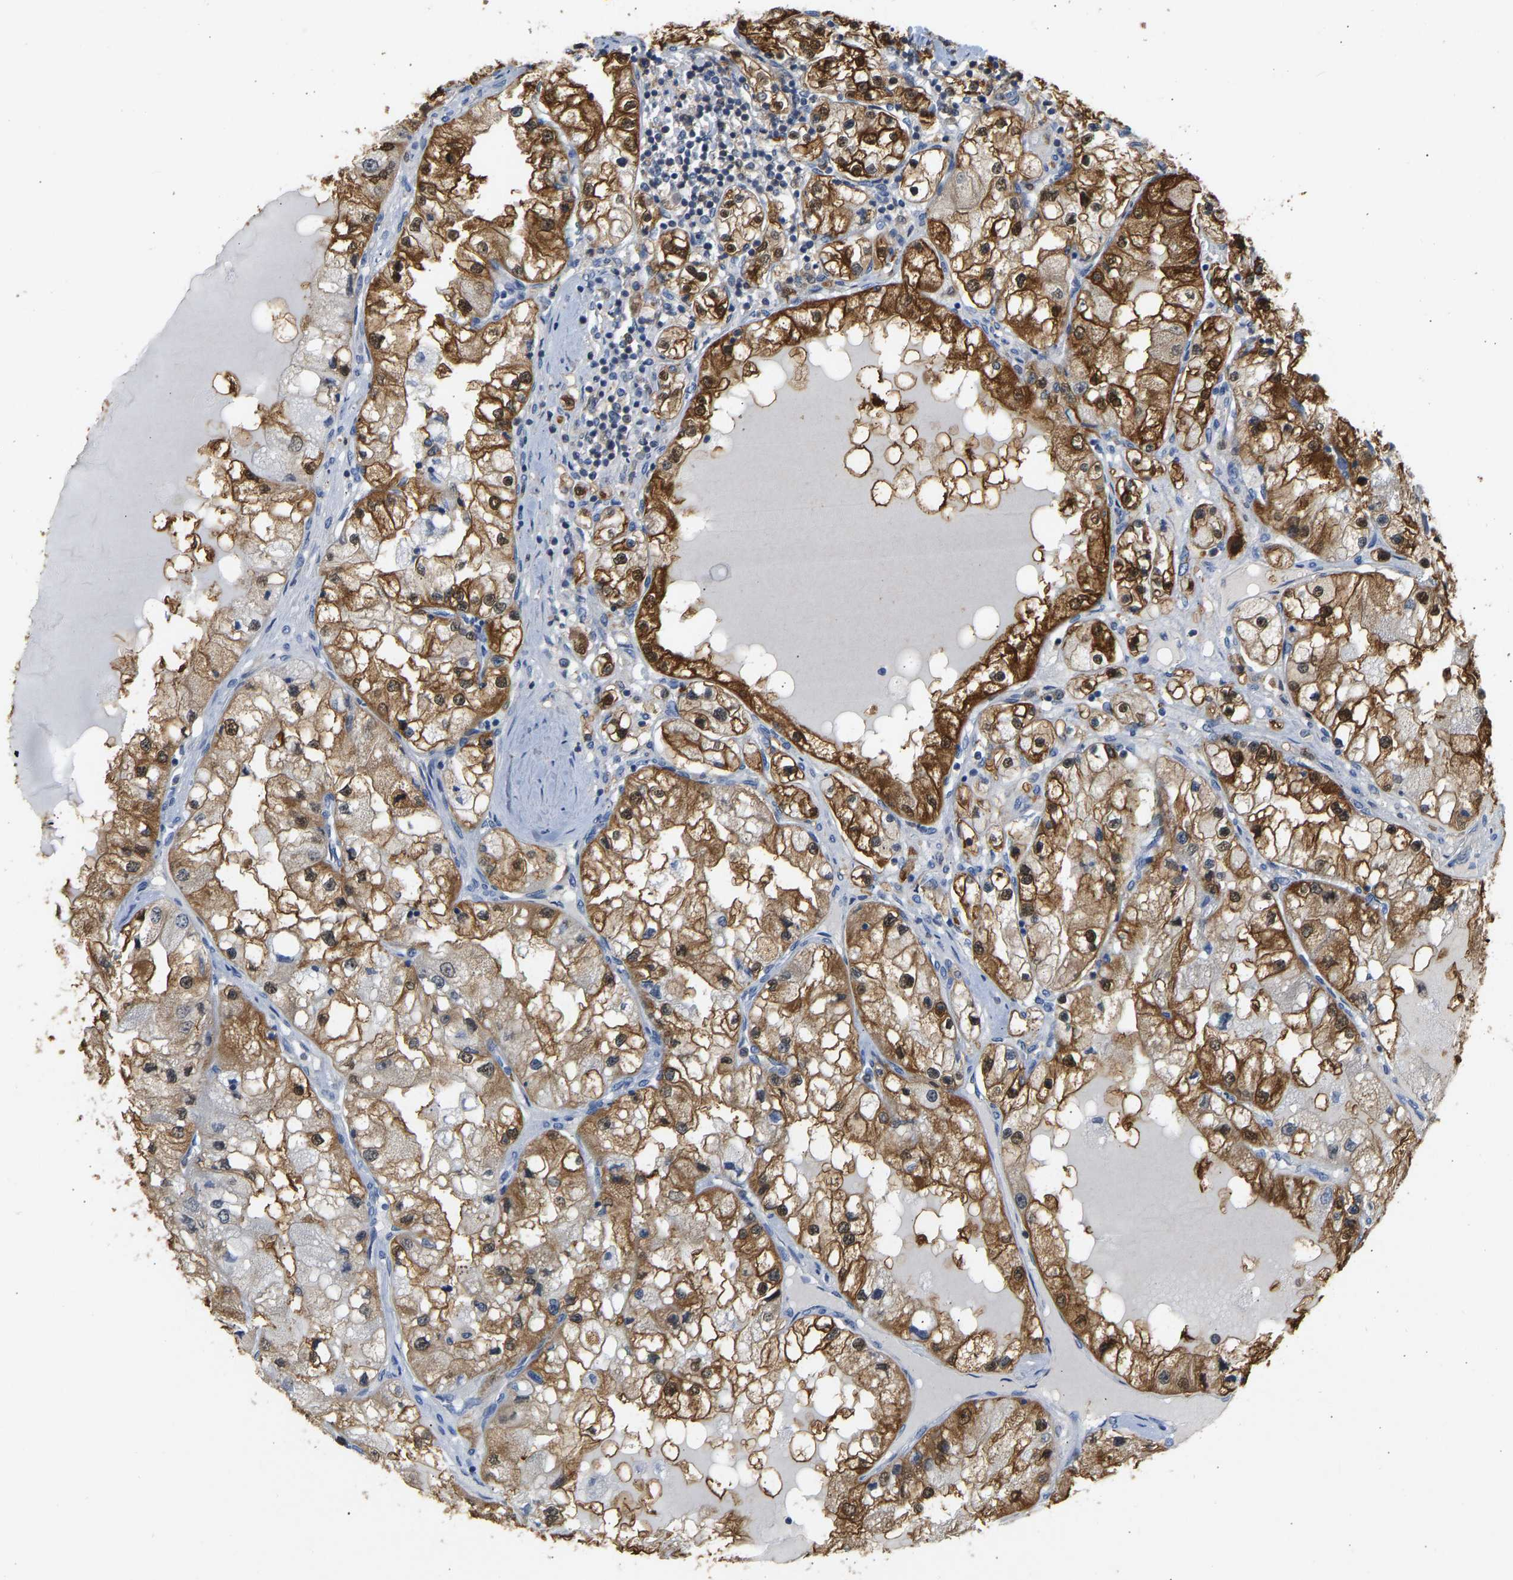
{"staining": {"intensity": "strong", "quantity": ">75%", "location": "cytoplasmic/membranous,nuclear"}, "tissue": "renal cancer", "cell_type": "Tumor cells", "image_type": "cancer", "snomed": [{"axis": "morphology", "description": "Adenocarcinoma, NOS"}, {"axis": "topography", "description": "Kidney"}], "caption": "This histopathology image reveals adenocarcinoma (renal) stained with IHC to label a protein in brown. The cytoplasmic/membranous and nuclear of tumor cells show strong positivity for the protein. Nuclei are counter-stained blue.", "gene": "ENO1", "patient": {"sex": "male", "age": 68}}